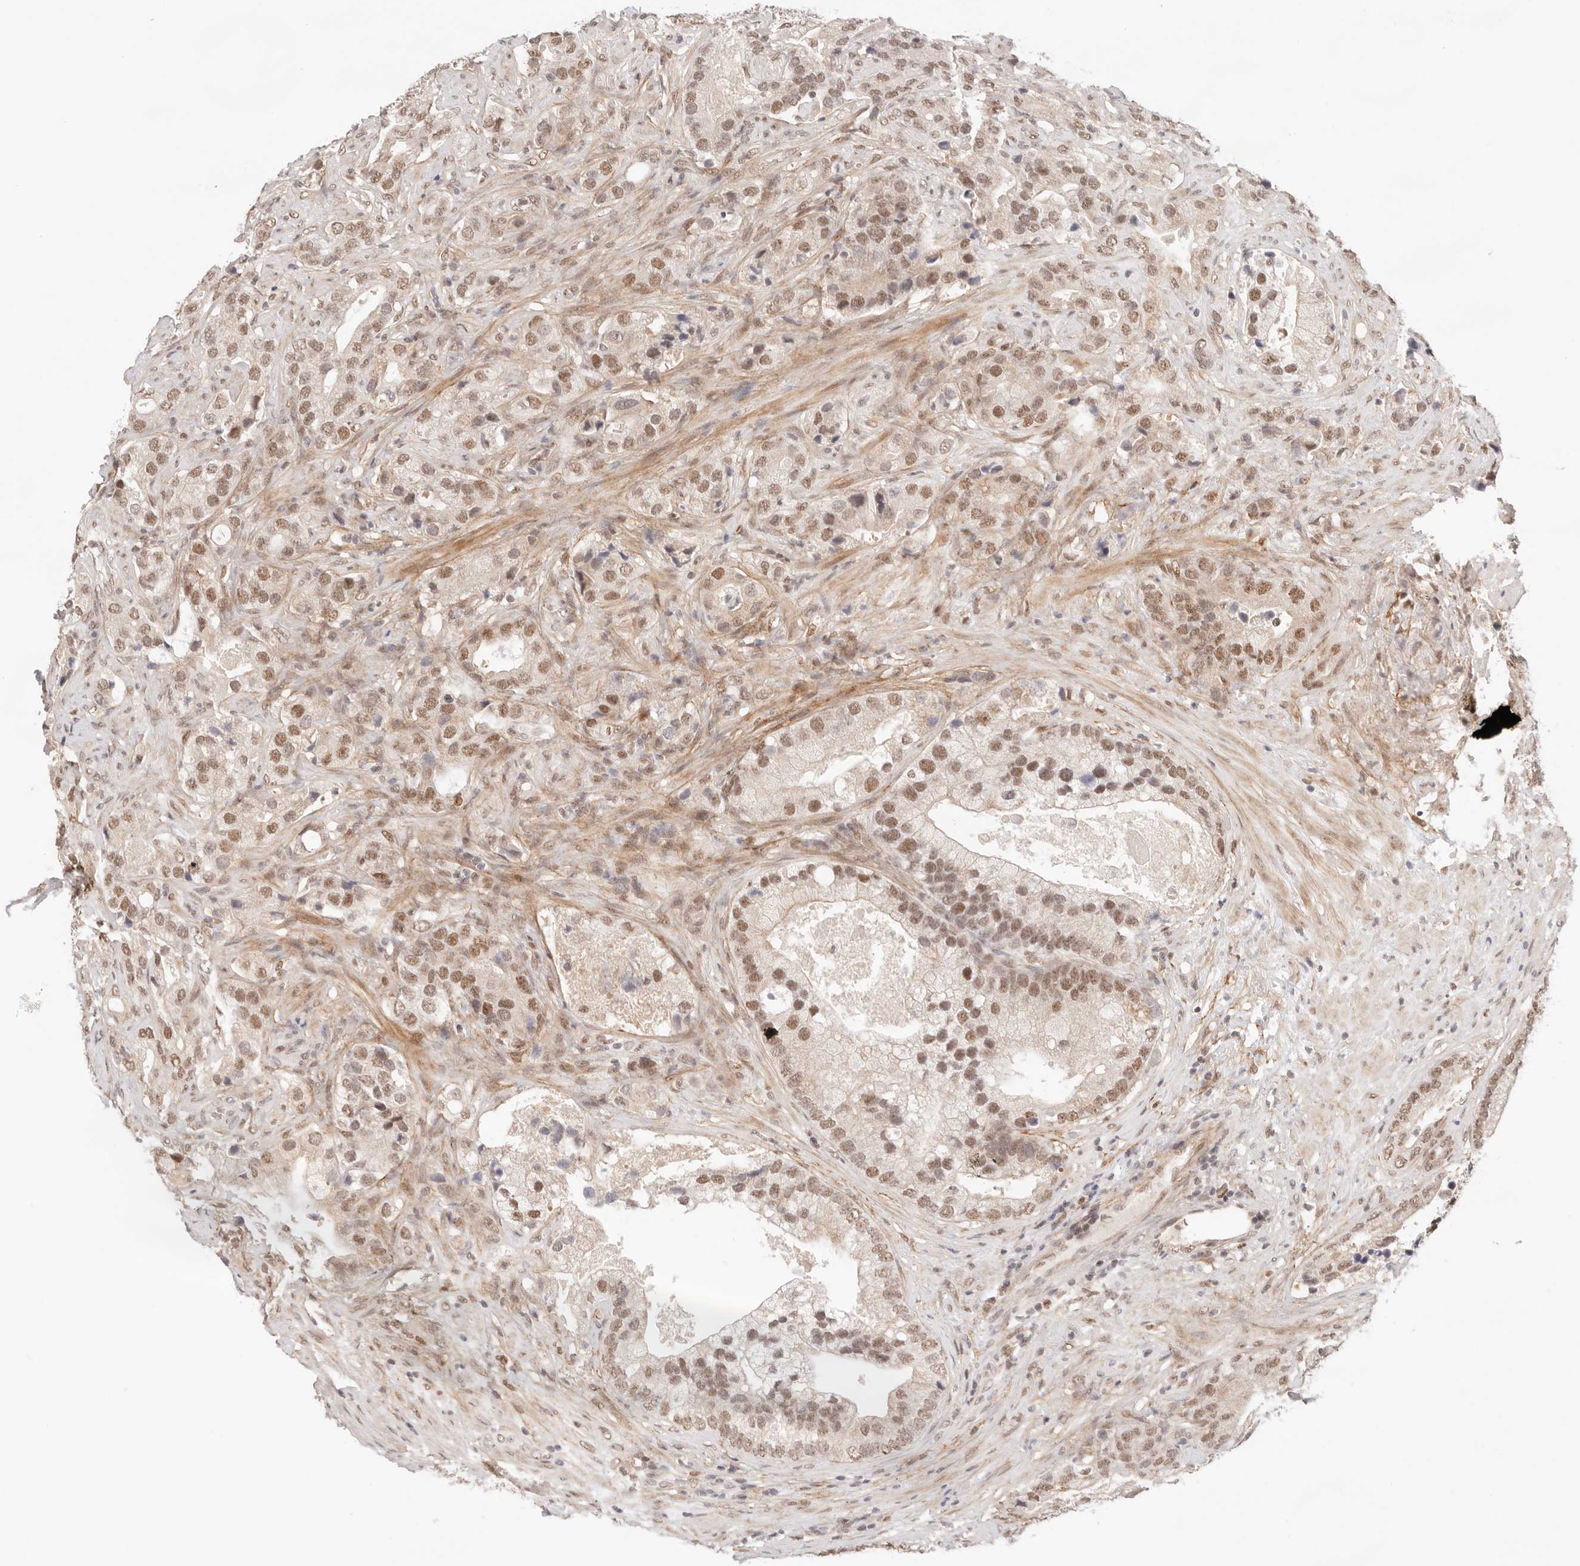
{"staining": {"intensity": "moderate", "quantity": ">75%", "location": "nuclear"}, "tissue": "prostate cancer", "cell_type": "Tumor cells", "image_type": "cancer", "snomed": [{"axis": "morphology", "description": "Adenocarcinoma, High grade"}, {"axis": "topography", "description": "Prostate"}], "caption": "Immunohistochemistry micrograph of prostate cancer stained for a protein (brown), which displays medium levels of moderate nuclear expression in approximately >75% of tumor cells.", "gene": "GTF2E2", "patient": {"sex": "male", "age": 70}}